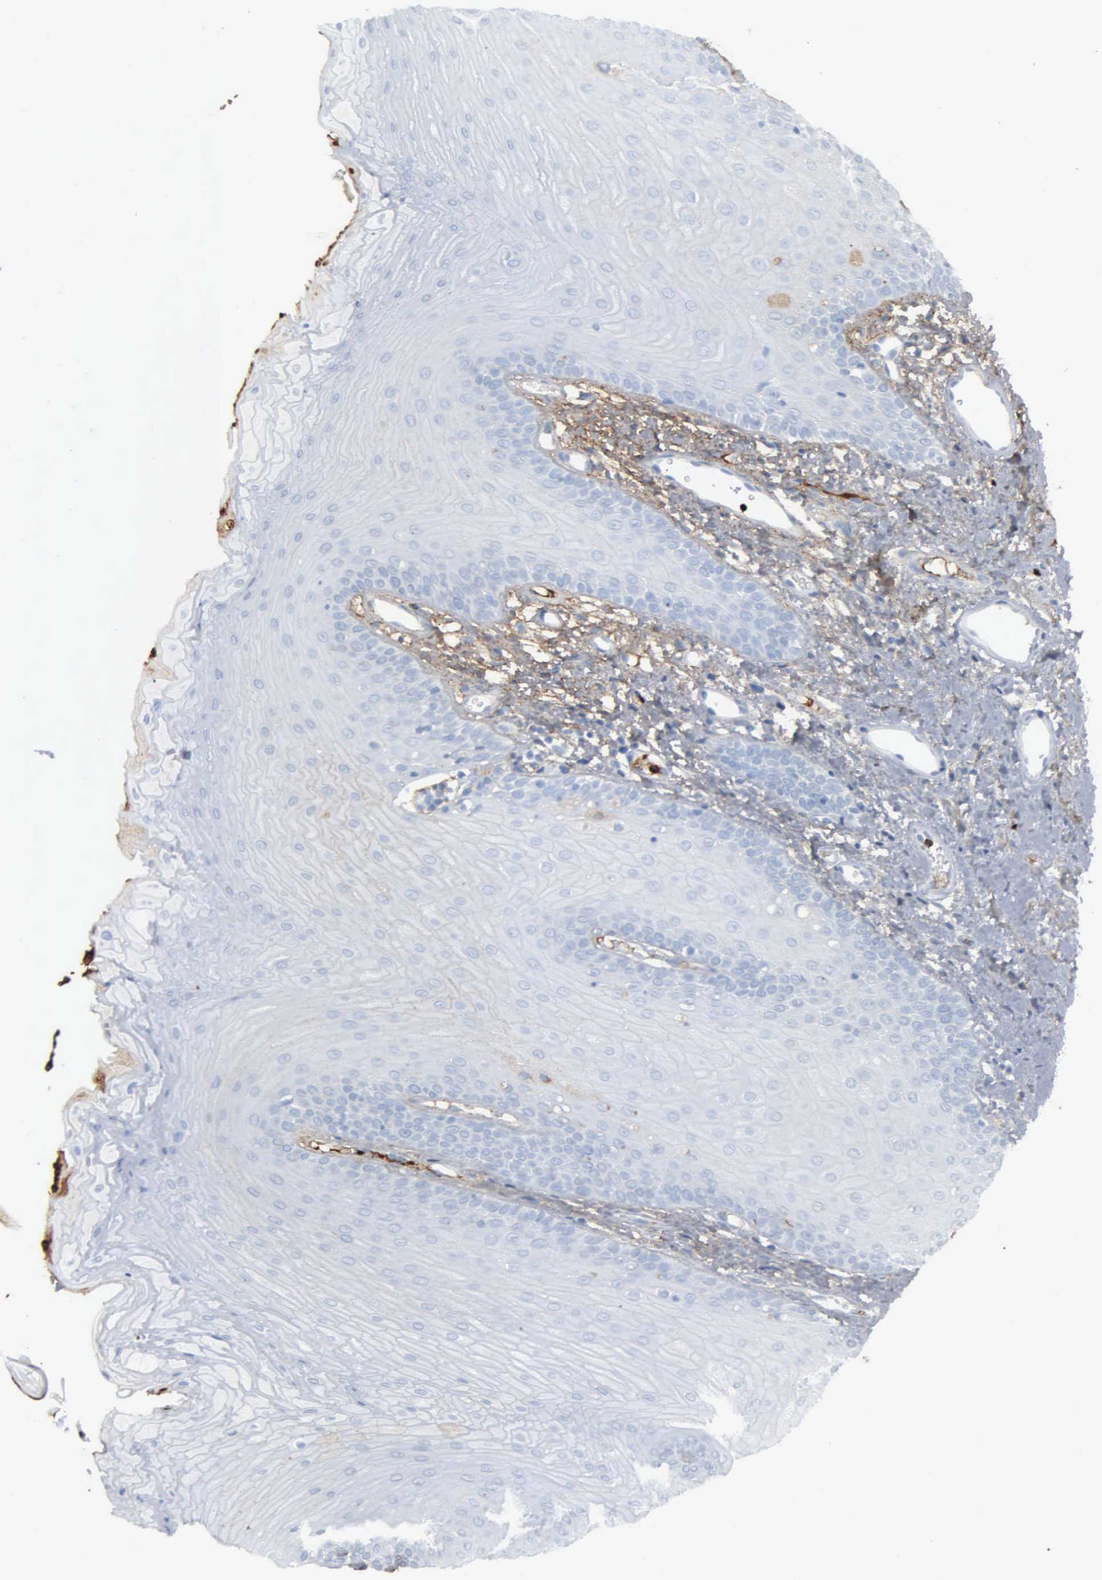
{"staining": {"intensity": "negative", "quantity": "none", "location": "none"}, "tissue": "oral mucosa", "cell_type": "Squamous epithelial cells", "image_type": "normal", "snomed": [{"axis": "morphology", "description": "Normal tissue, NOS"}, {"axis": "topography", "description": "Oral tissue"}], "caption": "DAB immunohistochemical staining of normal oral mucosa displays no significant expression in squamous epithelial cells.", "gene": "FN1", "patient": {"sex": "male", "age": 52}}